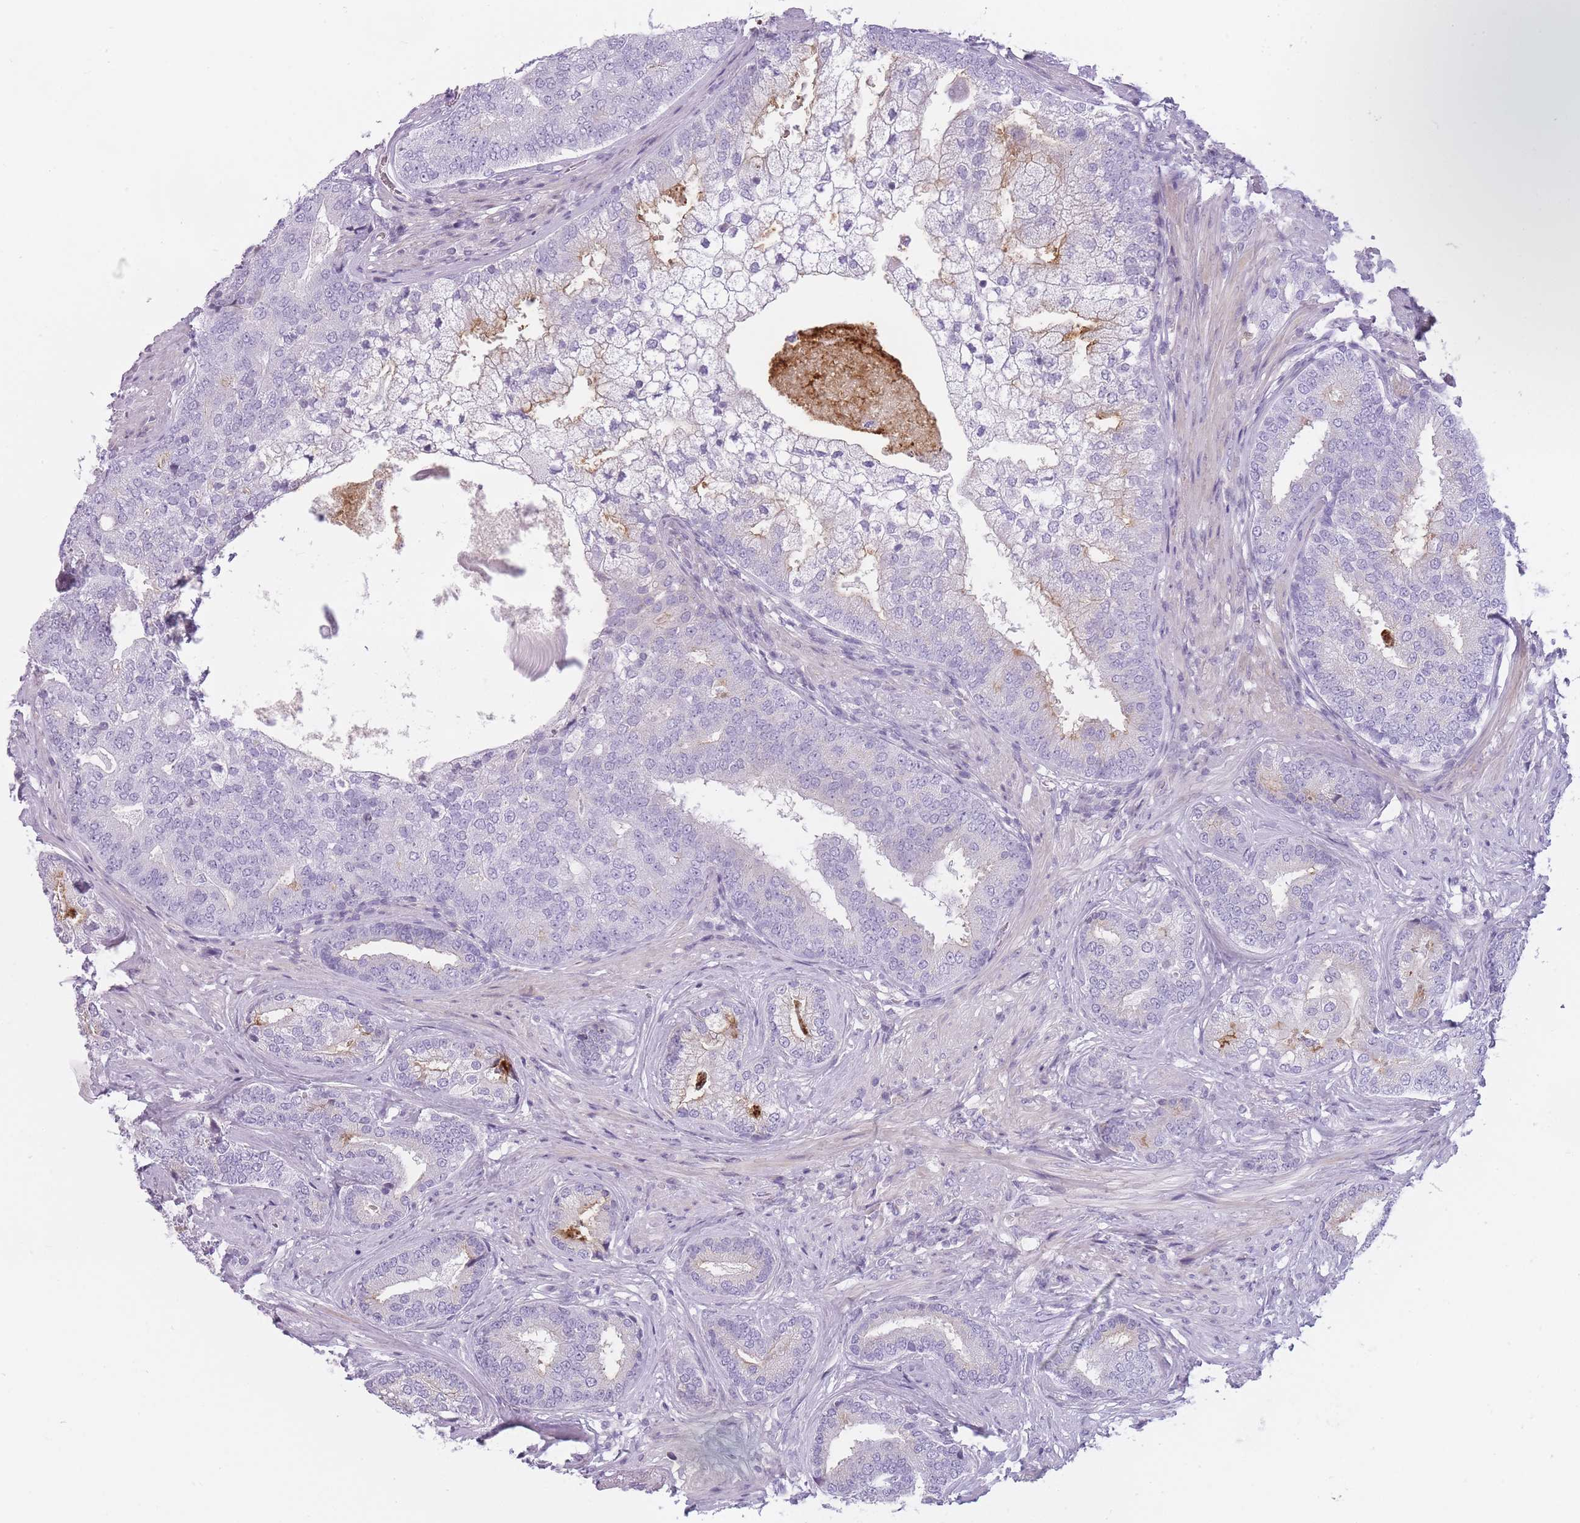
{"staining": {"intensity": "weak", "quantity": "<25%", "location": "cytoplasmic/membranous"}, "tissue": "prostate cancer", "cell_type": "Tumor cells", "image_type": "cancer", "snomed": [{"axis": "morphology", "description": "Adenocarcinoma, High grade"}, {"axis": "topography", "description": "Prostate"}], "caption": "Prostate cancer was stained to show a protein in brown. There is no significant staining in tumor cells.", "gene": "GGT1", "patient": {"sex": "male", "age": 55}}